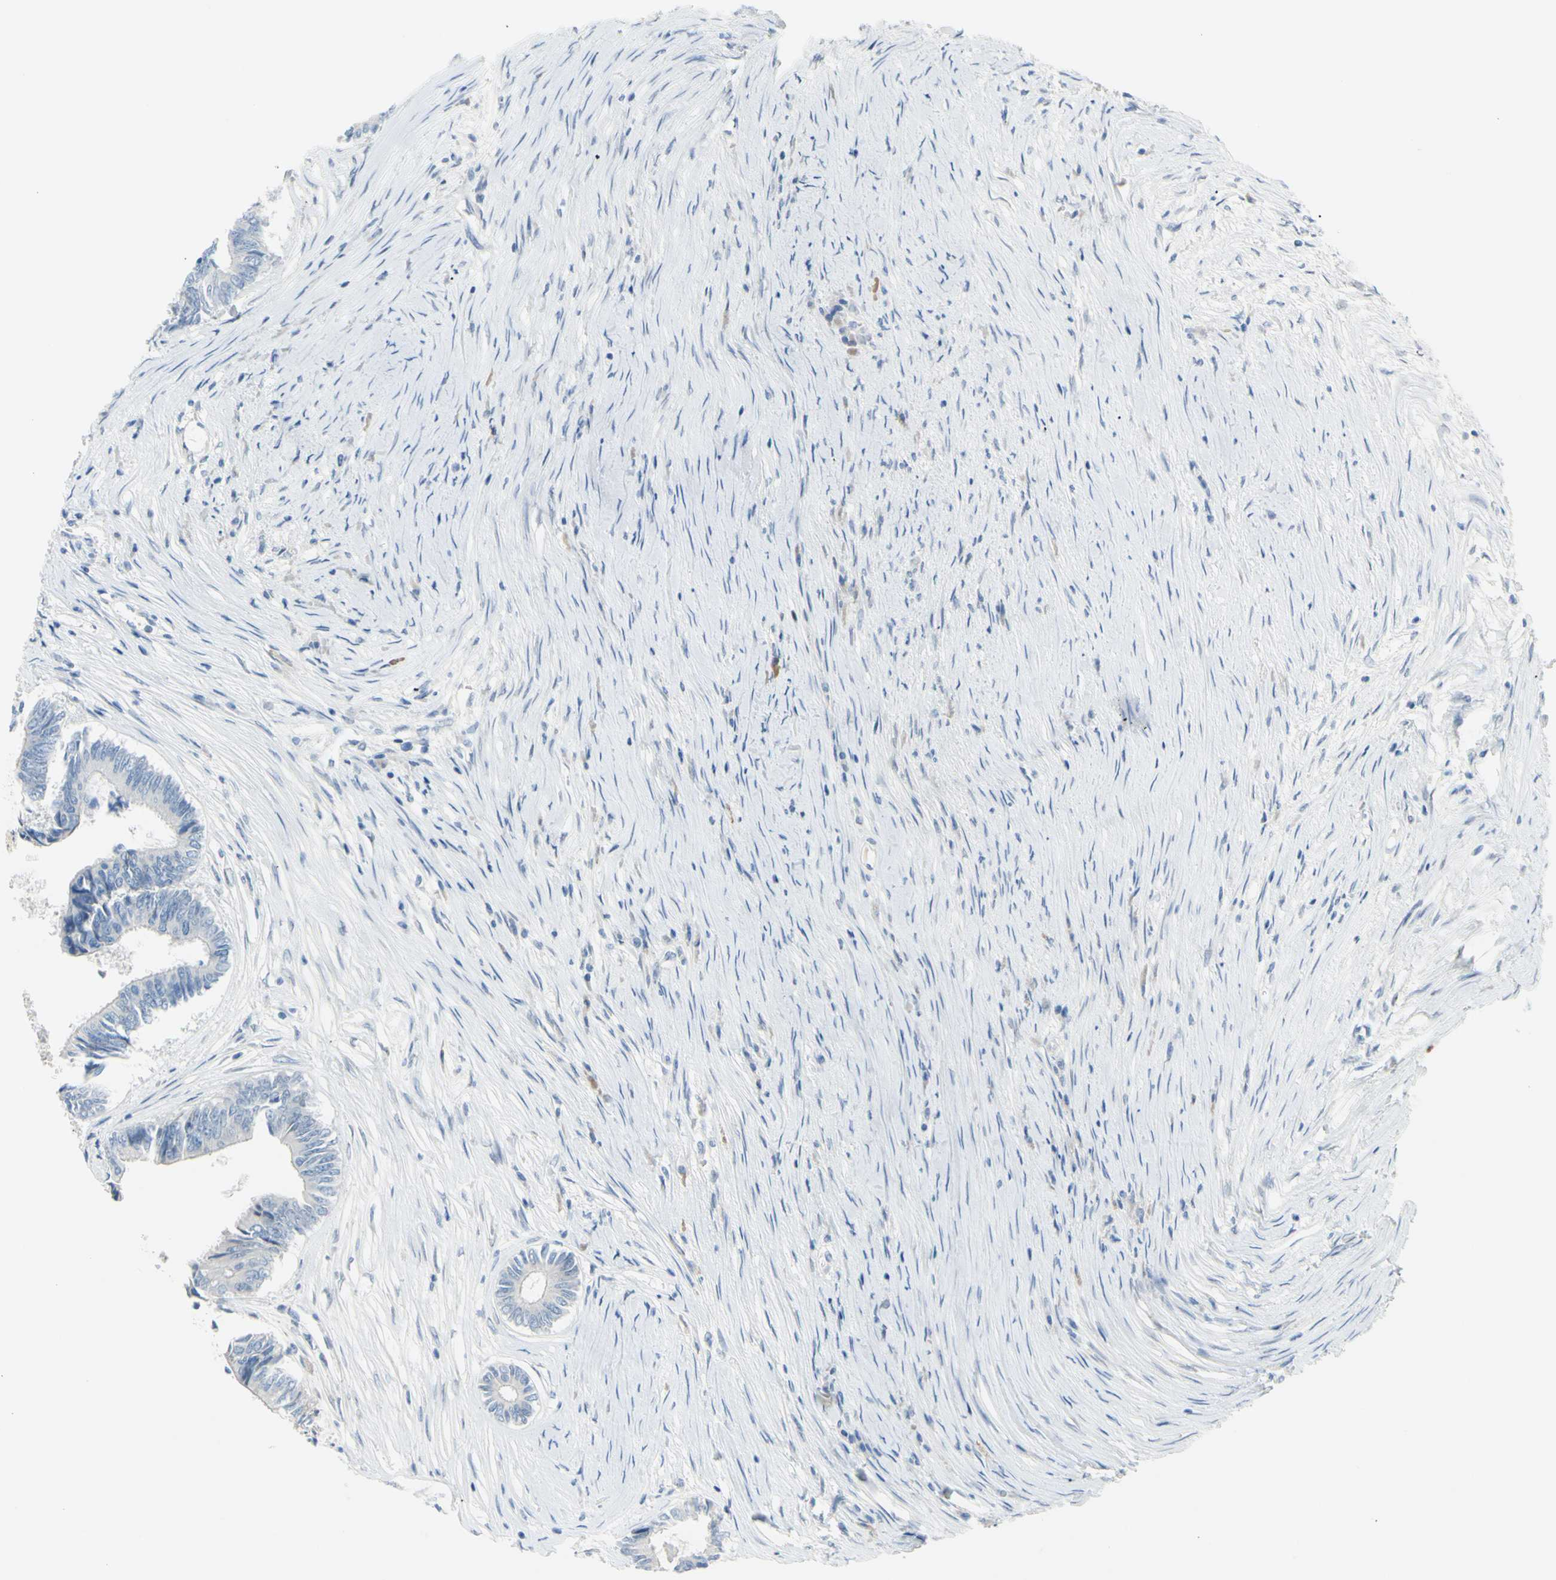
{"staining": {"intensity": "negative", "quantity": "none", "location": "none"}, "tissue": "colorectal cancer", "cell_type": "Tumor cells", "image_type": "cancer", "snomed": [{"axis": "morphology", "description": "Adenocarcinoma, NOS"}, {"axis": "topography", "description": "Rectum"}], "caption": "The photomicrograph exhibits no significant staining in tumor cells of colorectal cancer (adenocarcinoma). (Stains: DAB (3,3'-diaminobenzidine) IHC with hematoxylin counter stain, Microscopy: brightfield microscopy at high magnification).", "gene": "DCT", "patient": {"sex": "male", "age": 63}}